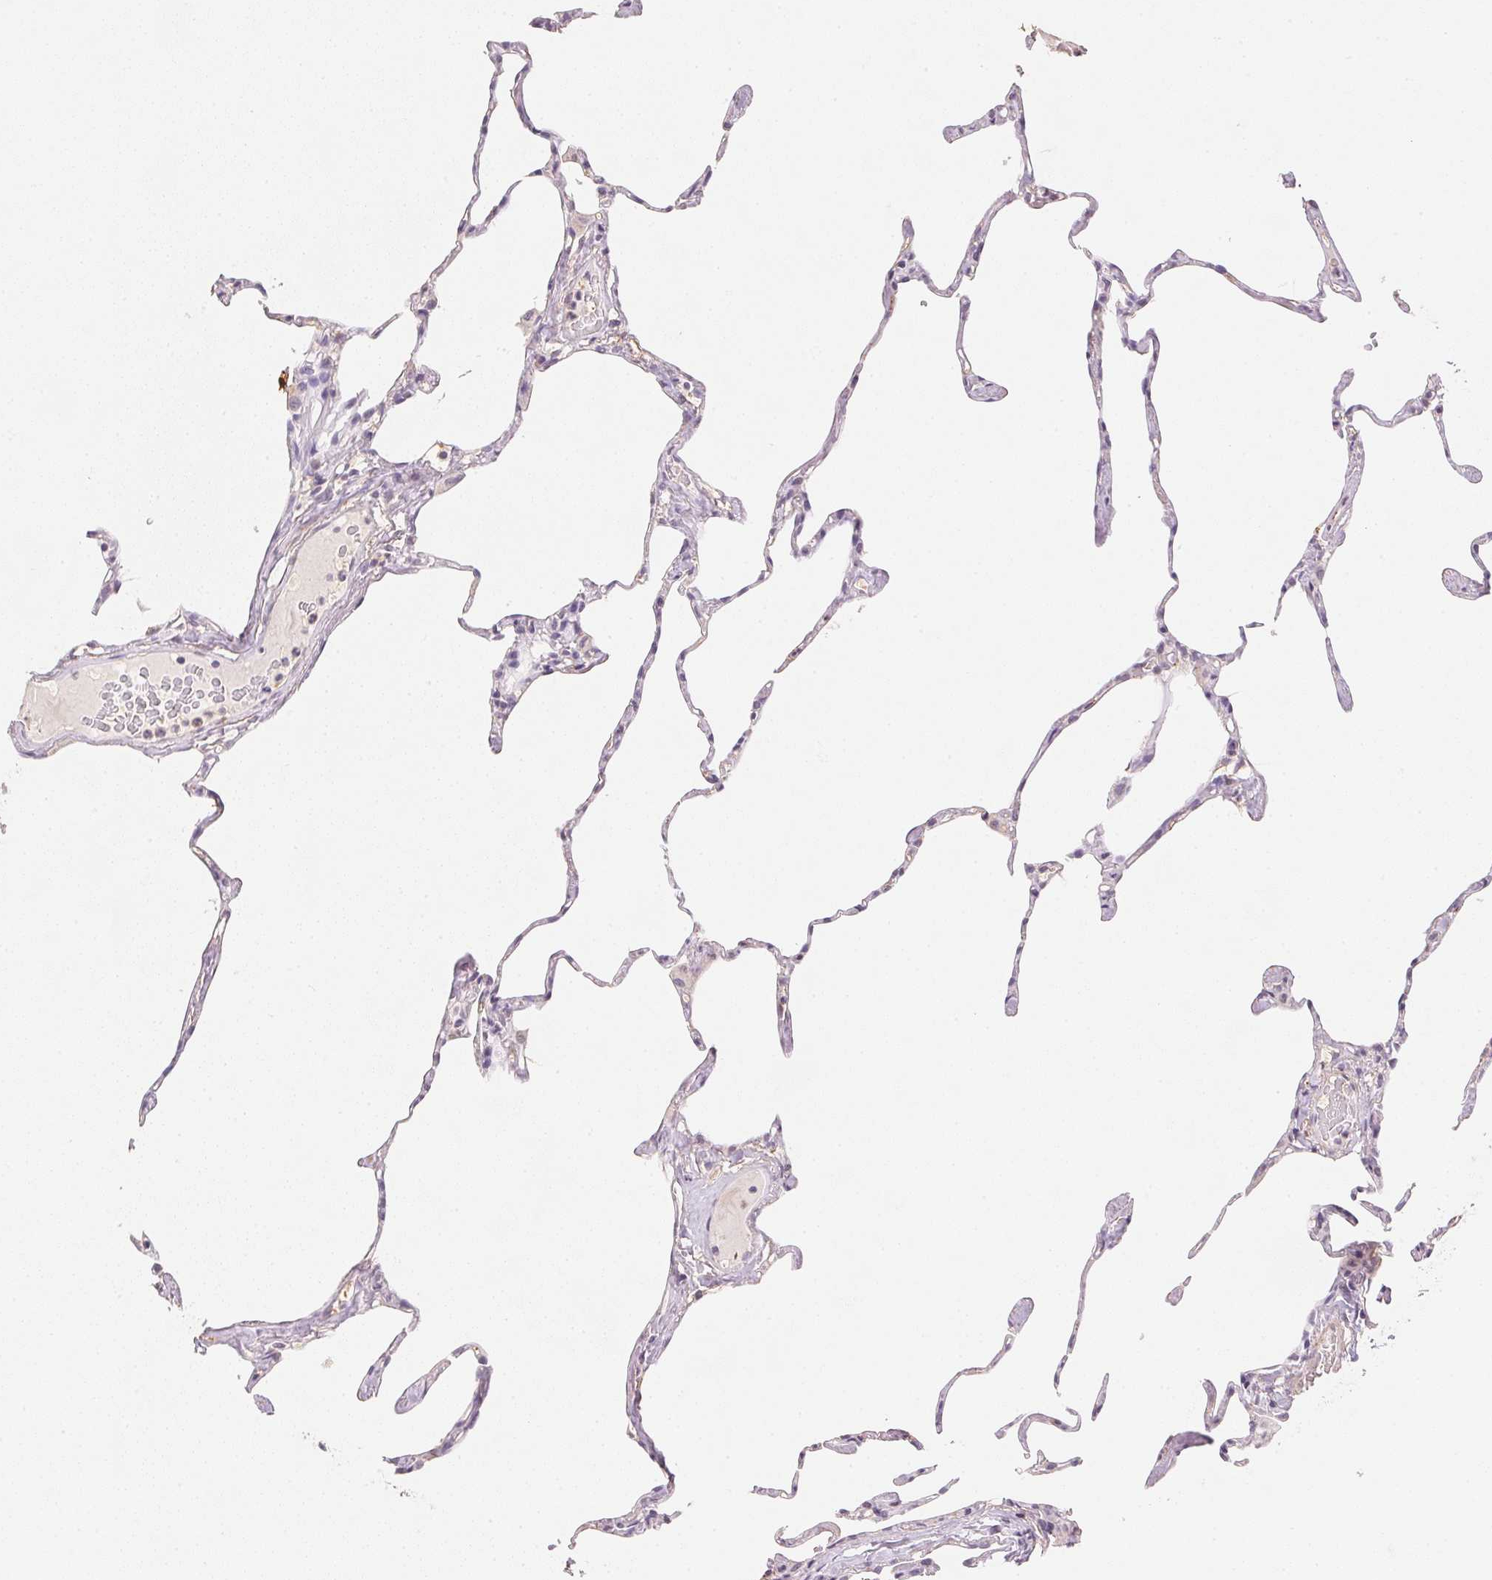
{"staining": {"intensity": "weak", "quantity": "<25%", "location": "cytoplasmic/membranous"}, "tissue": "lung", "cell_type": "Alveolar cells", "image_type": "normal", "snomed": [{"axis": "morphology", "description": "Normal tissue, NOS"}, {"axis": "topography", "description": "Lung"}], "caption": "Human lung stained for a protein using immunohistochemistry displays no positivity in alveolar cells.", "gene": "SMTN", "patient": {"sex": "male", "age": 65}}